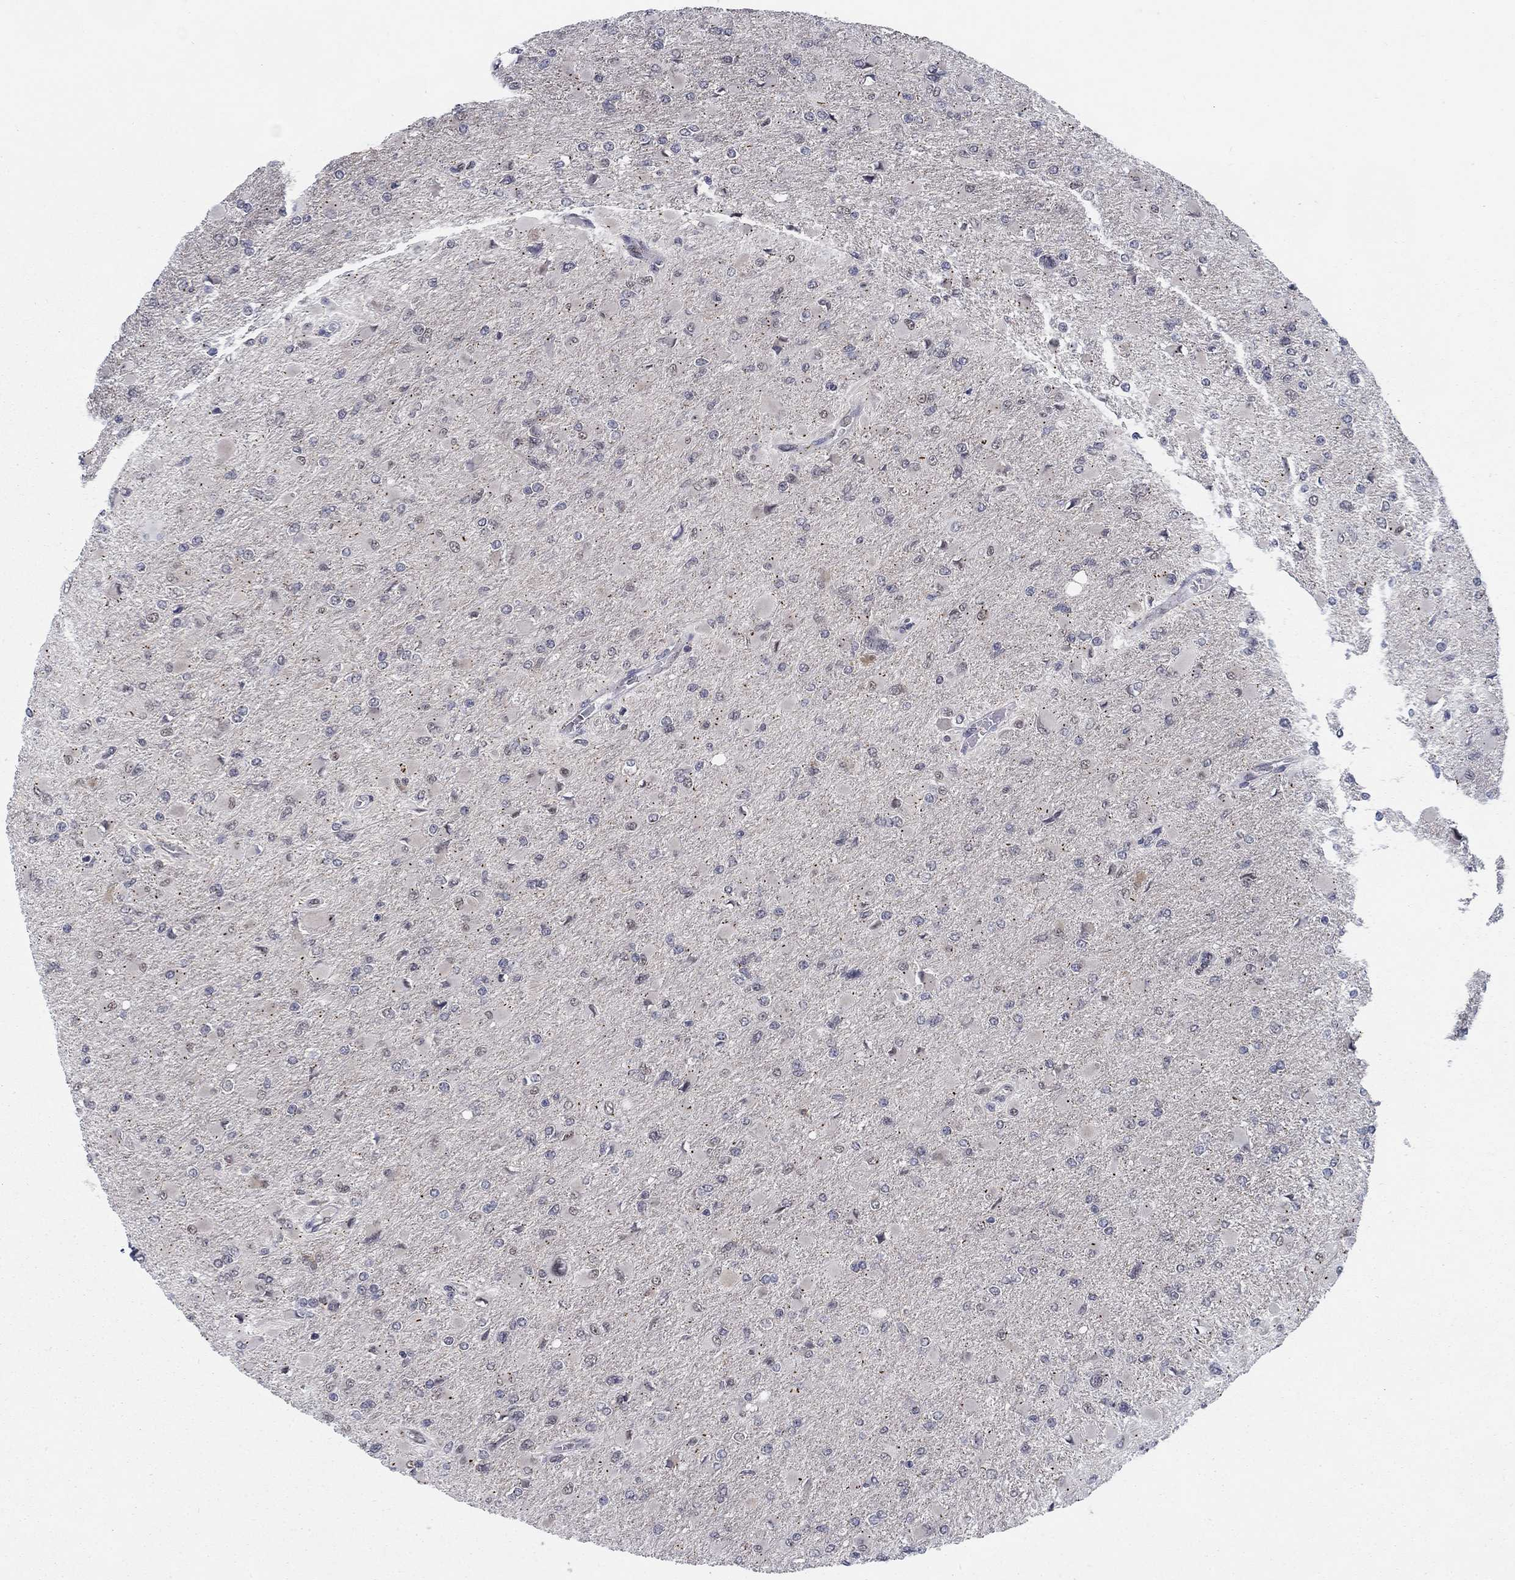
{"staining": {"intensity": "moderate", "quantity": "25%-75%", "location": "cytoplasmic/membranous"}, "tissue": "glioma", "cell_type": "Tumor cells", "image_type": "cancer", "snomed": [{"axis": "morphology", "description": "Glioma, malignant, High grade"}, {"axis": "topography", "description": "Cerebral cortex"}], "caption": "Immunohistochemistry (IHC) of human glioma shows medium levels of moderate cytoplasmic/membranous staining in about 25%-75% of tumor cells.", "gene": "SH3RF1", "patient": {"sex": "female", "age": 36}}